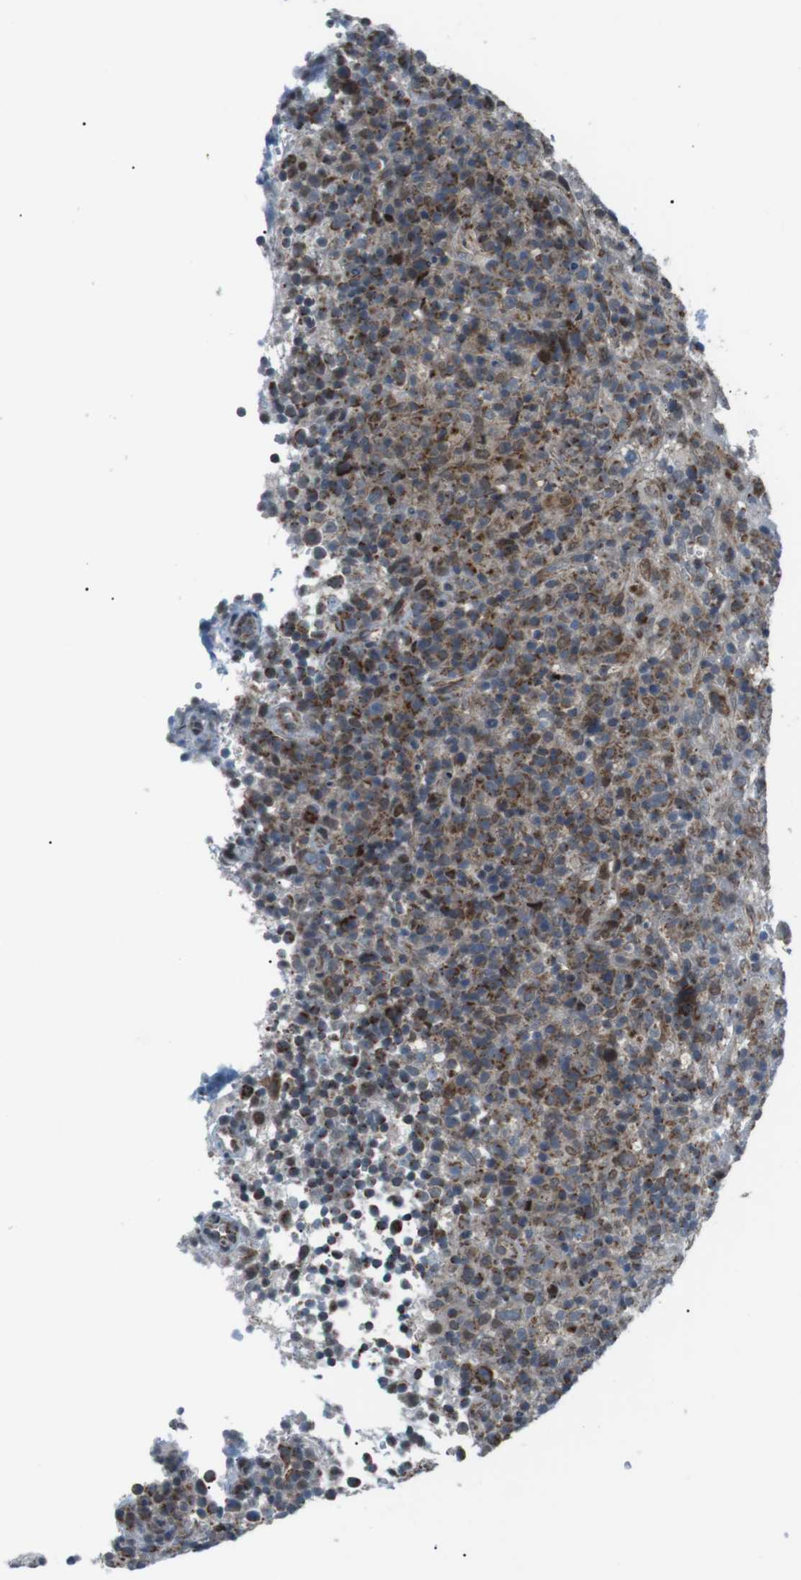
{"staining": {"intensity": "moderate", "quantity": ">75%", "location": "cytoplasmic/membranous"}, "tissue": "lymphoma", "cell_type": "Tumor cells", "image_type": "cancer", "snomed": [{"axis": "morphology", "description": "Malignant lymphoma, non-Hodgkin's type, High grade"}, {"axis": "topography", "description": "Lymph node"}], "caption": "This is an image of immunohistochemistry (IHC) staining of malignant lymphoma, non-Hodgkin's type (high-grade), which shows moderate staining in the cytoplasmic/membranous of tumor cells.", "gene": "ARID5B", "patient": {"sex": "female", "age": 76}}